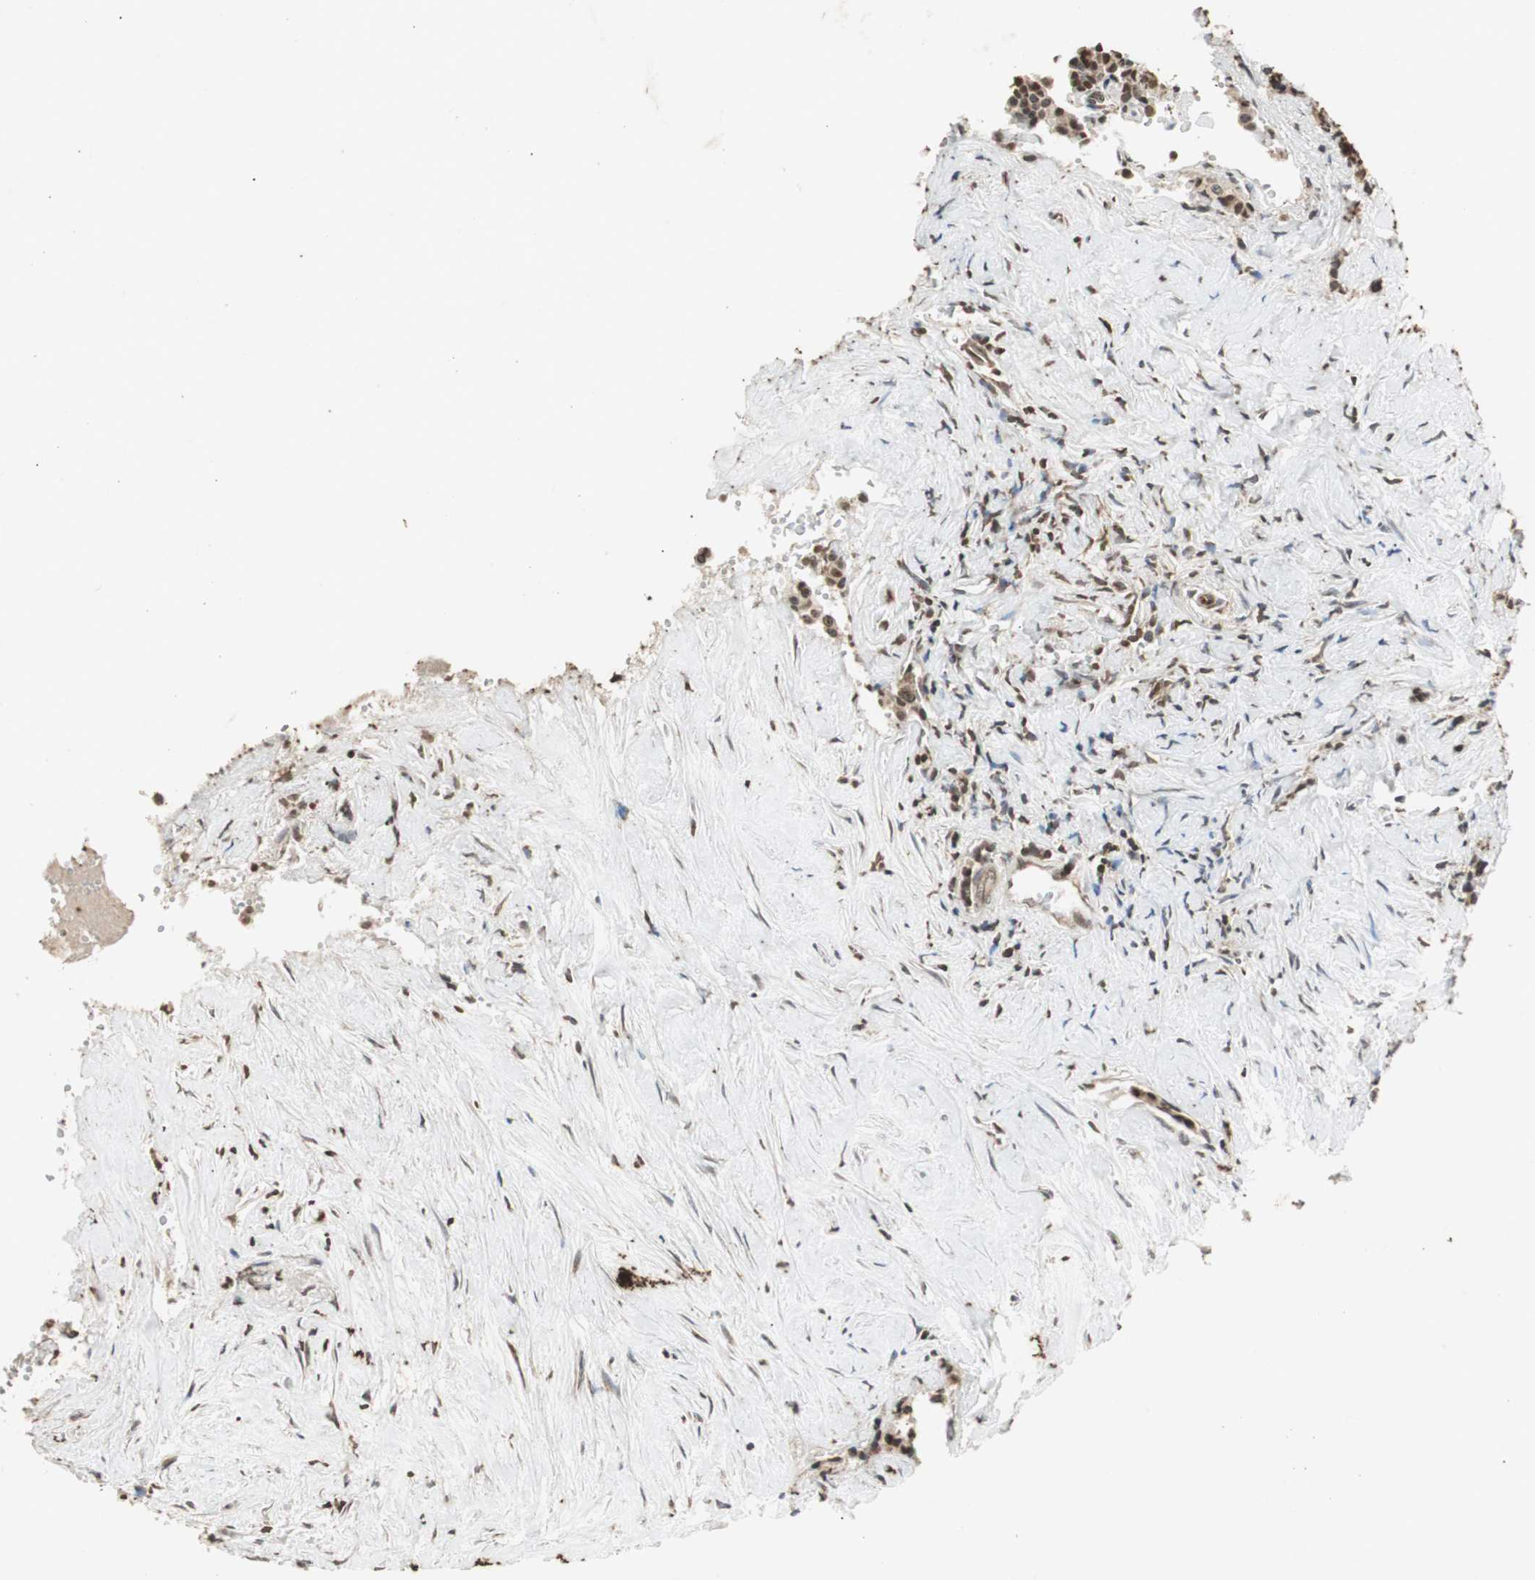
{"staining": {"intensity": "moderate", "quantity": ">75%", "location": "nuclear"}, "tissue": "carcinoid", "cell_type": "Tumor cells", "image_type": "cancer", "snomed": [{"axis": "morphology", "description": "Carcinoid, malignant, NOS"}, {"axis": "topography", "description": "Colon"}], "caption": "This is an image of IHC staining of carcinoid, which shows moderate staining in the nuclear of tumor cells.", "gene": "ZFC3H1", "patient": {"sex": "female", "age": 61}}